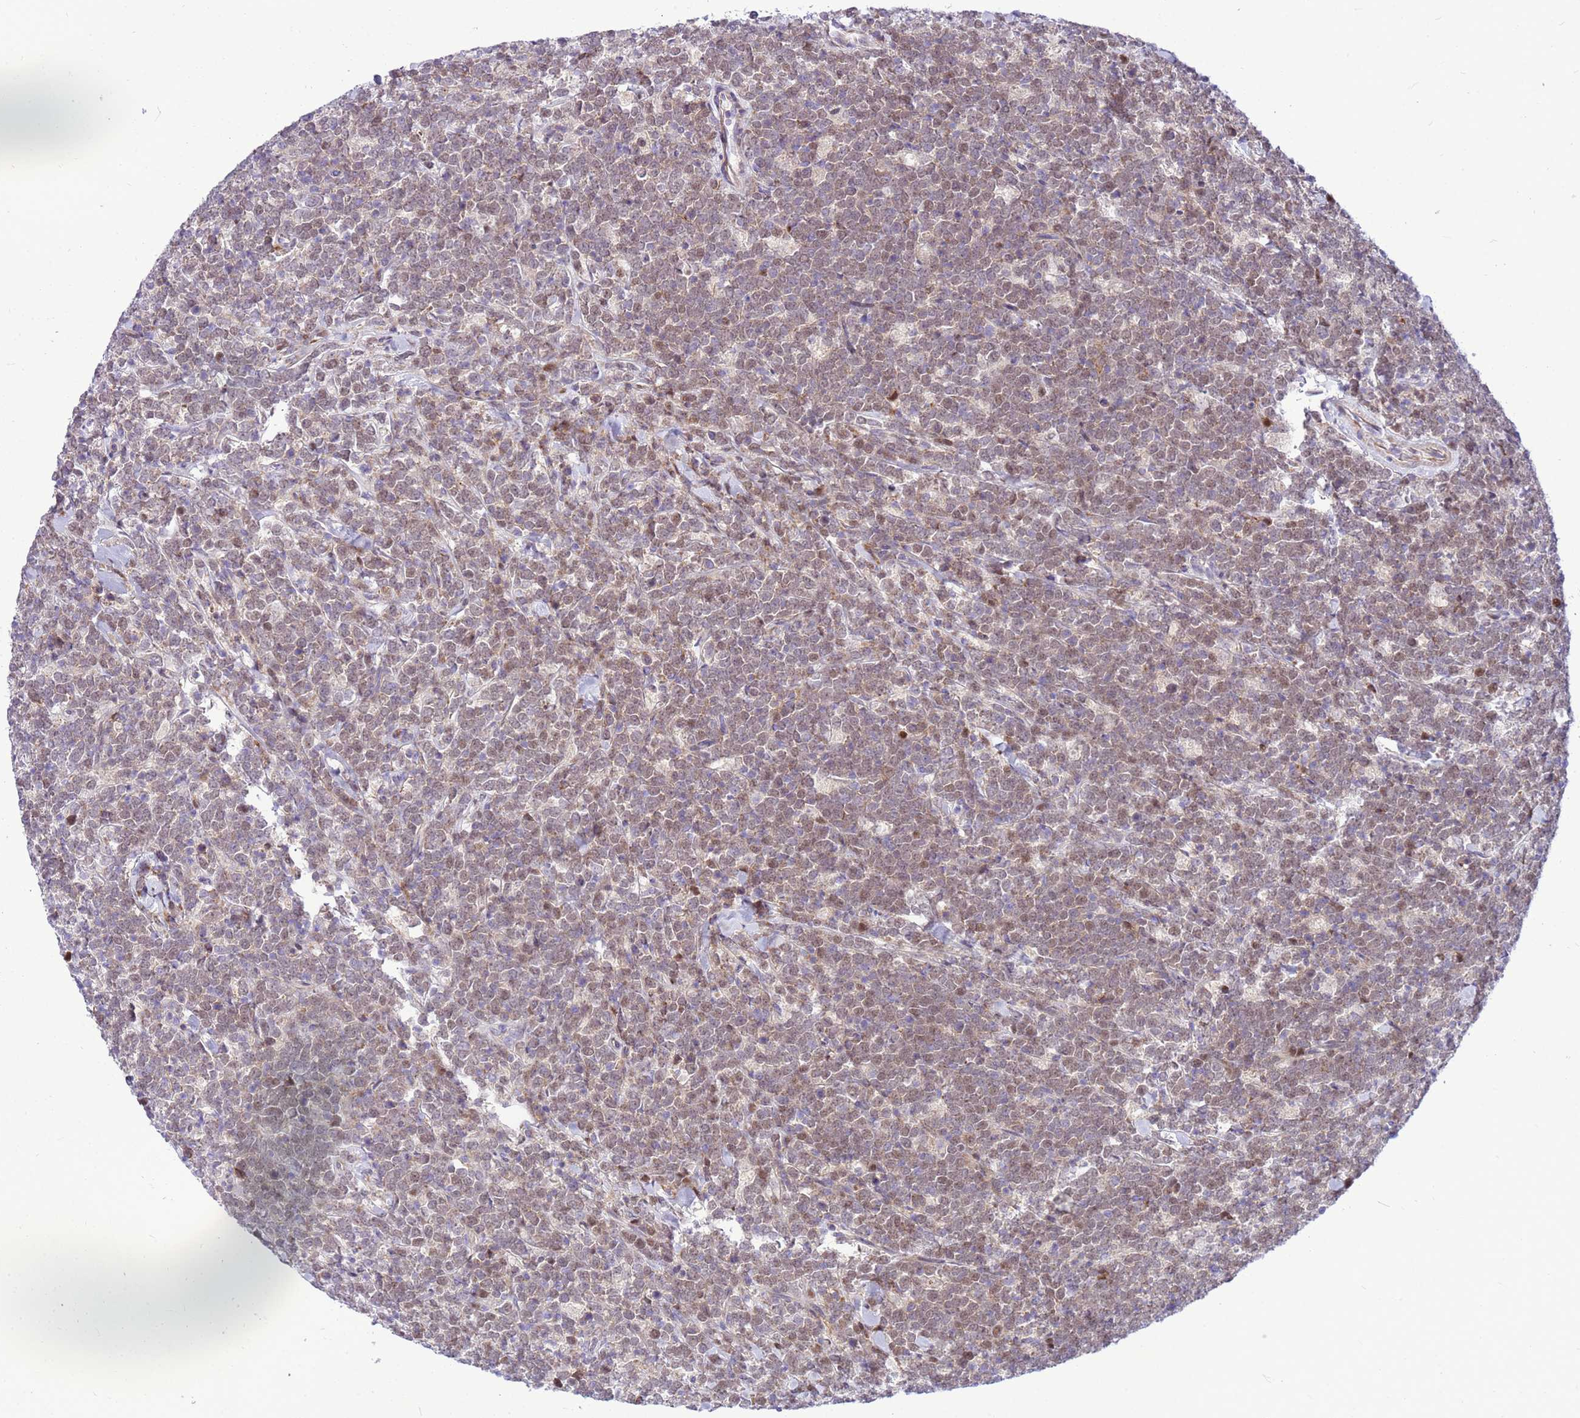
{"staining": {"intensity": "weak", "quantity": ">75%", "location": "nuclear"}, "tissue": "lymphoma", "cell_type": "Tumor cells", "image_type": "cancer", "snomed": [{"axis": "morphology", "description": "Malignant lymphoma, non-Hodgkin's type, High grade"}, {"axis": "topography", "description": "Small intestine"}], "caption": "A micrograph of human malignant lymphoma, non-Hodgkin's type (high-grade) stained for a protein displays weak nuclear brown staining in tumor cells.", "gene": "ADAMTS7", "patient": {"sex": "male", "age": 8}}